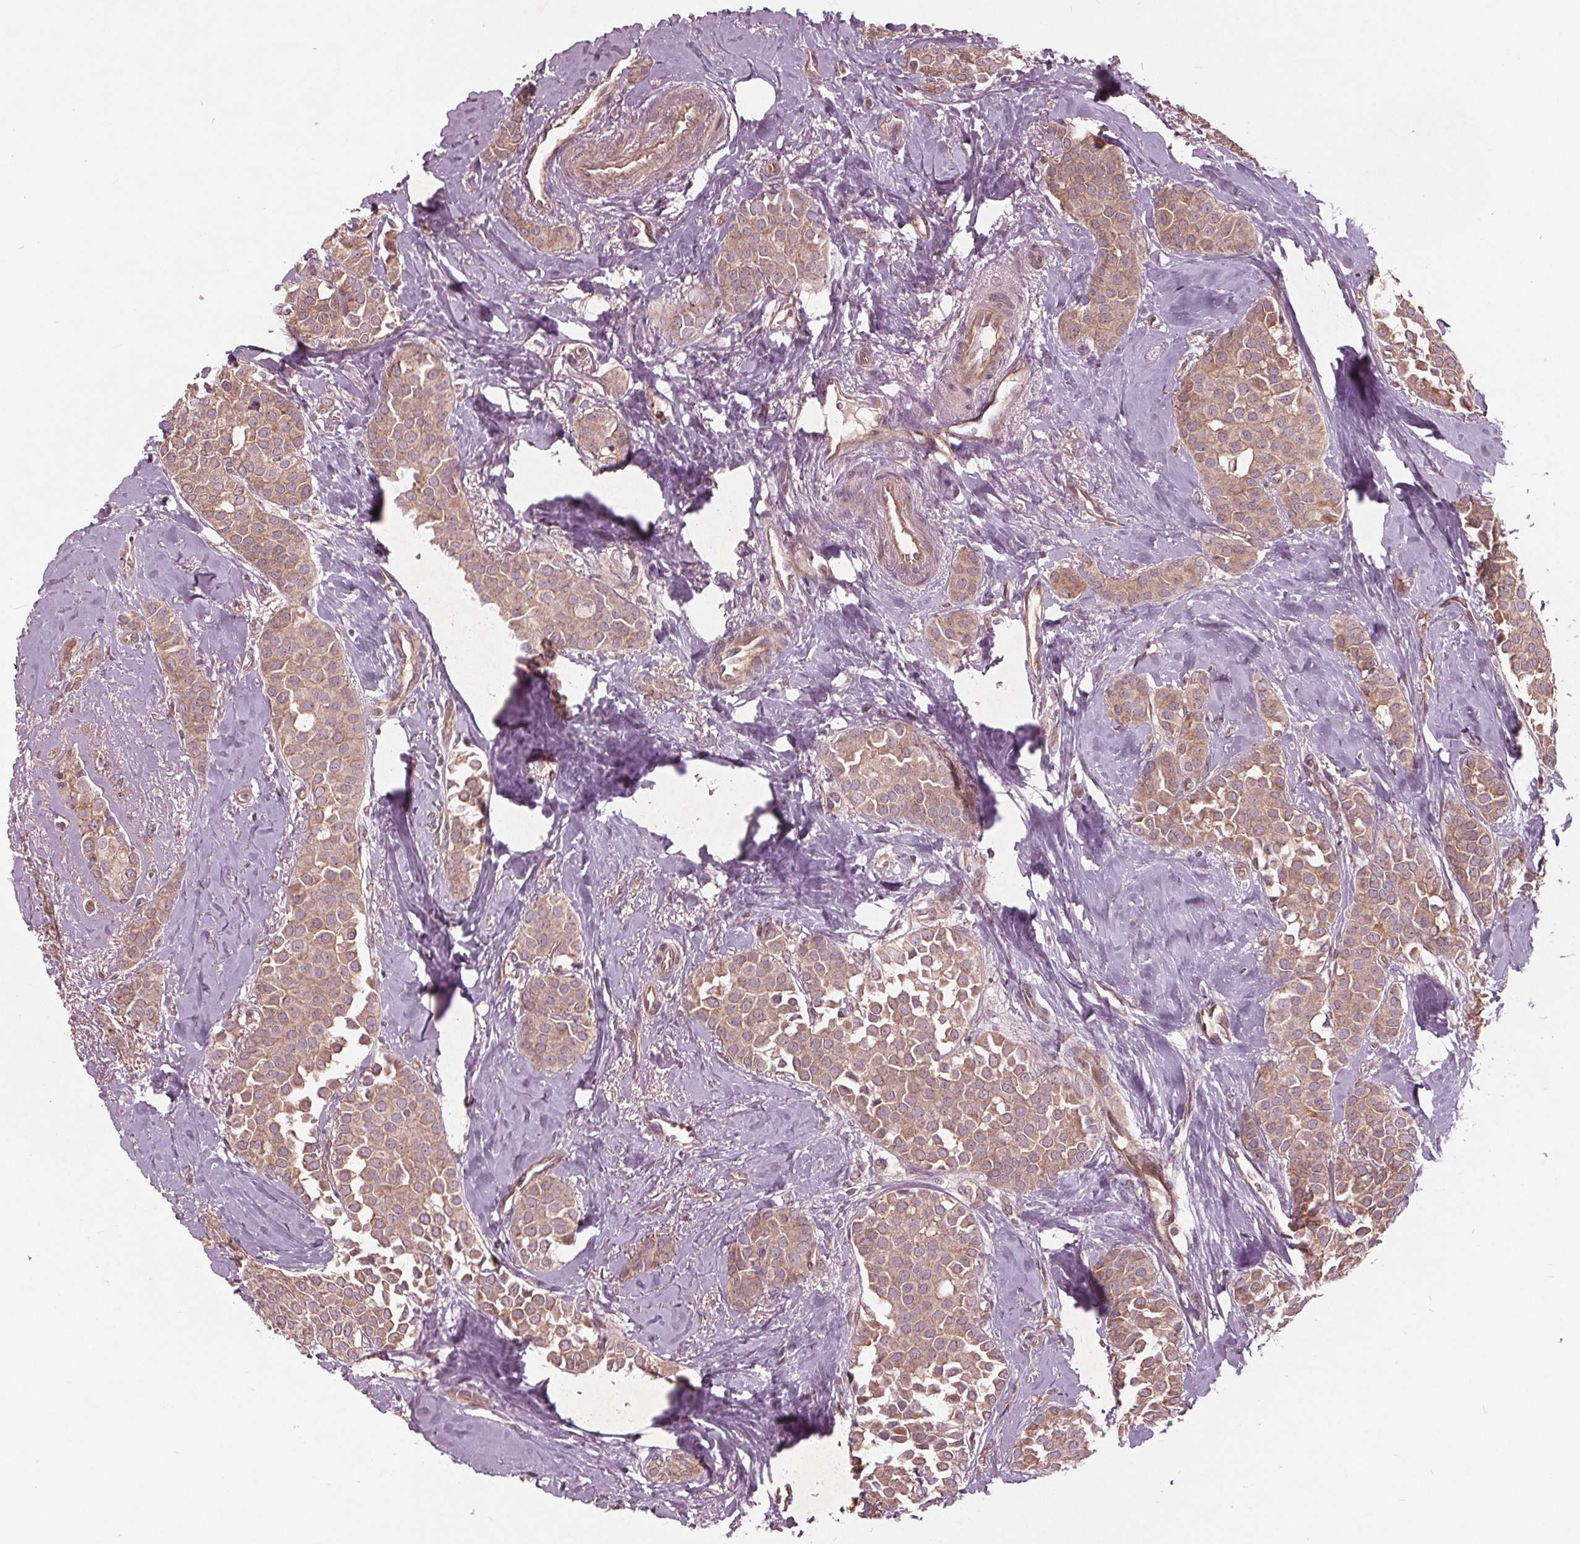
{"staining": {"intensity": "moderate", "quantity": ">75%", "location": "cytoplasmic/membranous"}, "tissue": "breast cancer", "cell_type": "Tumor cells", "image_type": "cancer", "snomed": [{"axis": "morphology", "description": "Duct carcinoma"}, {"axis": "topography", "description": "Breast"}], "caption": "Protein expression by immunohistochemistry demonstrates moderate cytoplasmic/membranous expression in approximately >75% of tumor cells in invasive ductal carcinoma (breast).", "gene": "CDKL4", "patient": {"sex": "female", "age": 79}}